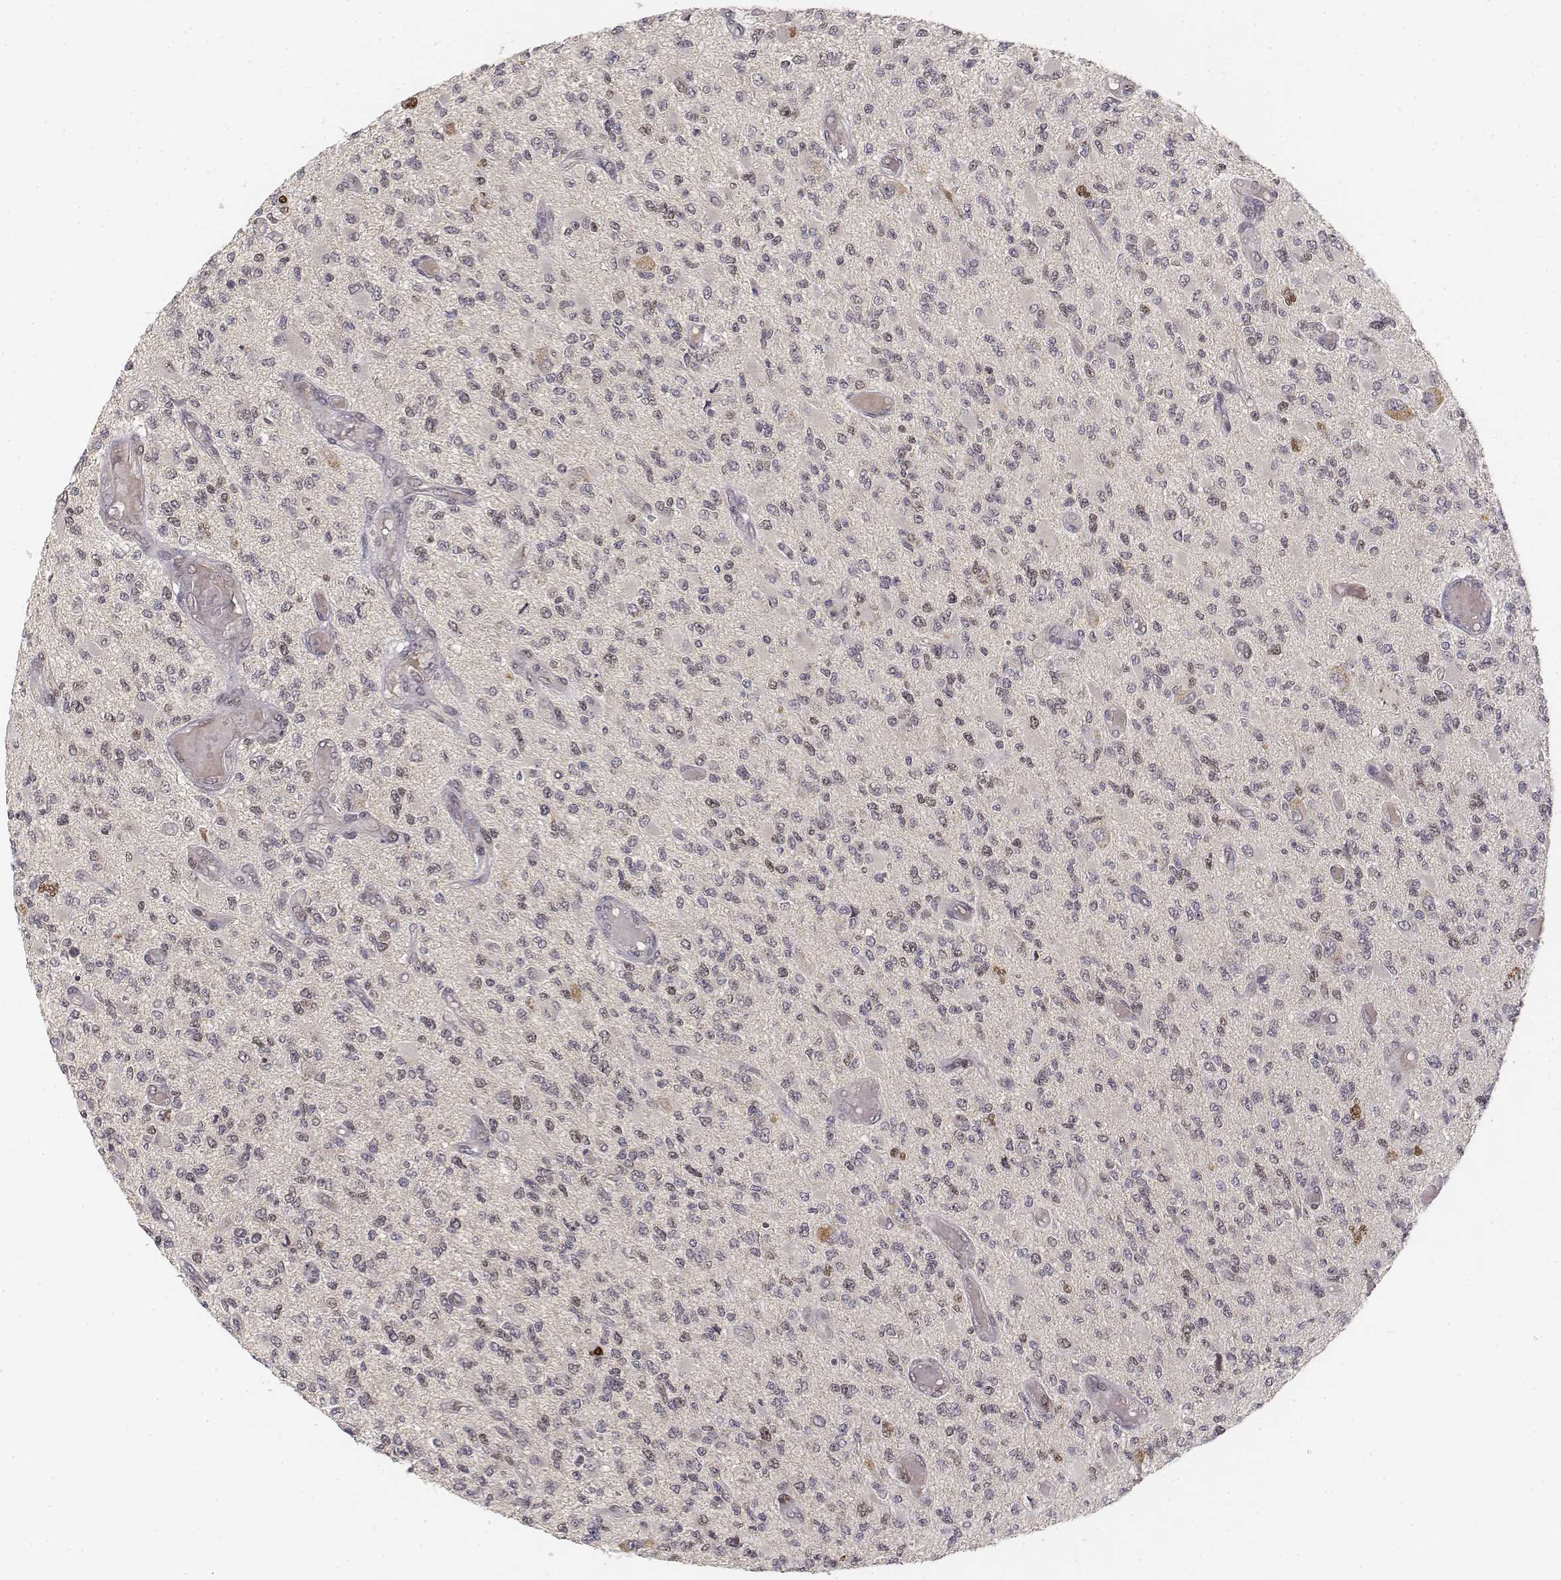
{"staining": {"intensity": "negative", "quantity": "none", "location": "none"}, "tissue": "glioma", "cell_type": "Tumor cells", "image_type": "cancer", "snomed": [{"axis": "morphology", "description": "Glioma, malignant, High grade"}, {"axis": "topography", "description": "Brain"}], "caption": "Malignant glioma (high-grade) stained for a protein using immunohistochemistry (IHC) displays no positivity tumor cells.", "gene": "FANCD2", "patient": {"sex": "female", "age": 63}}